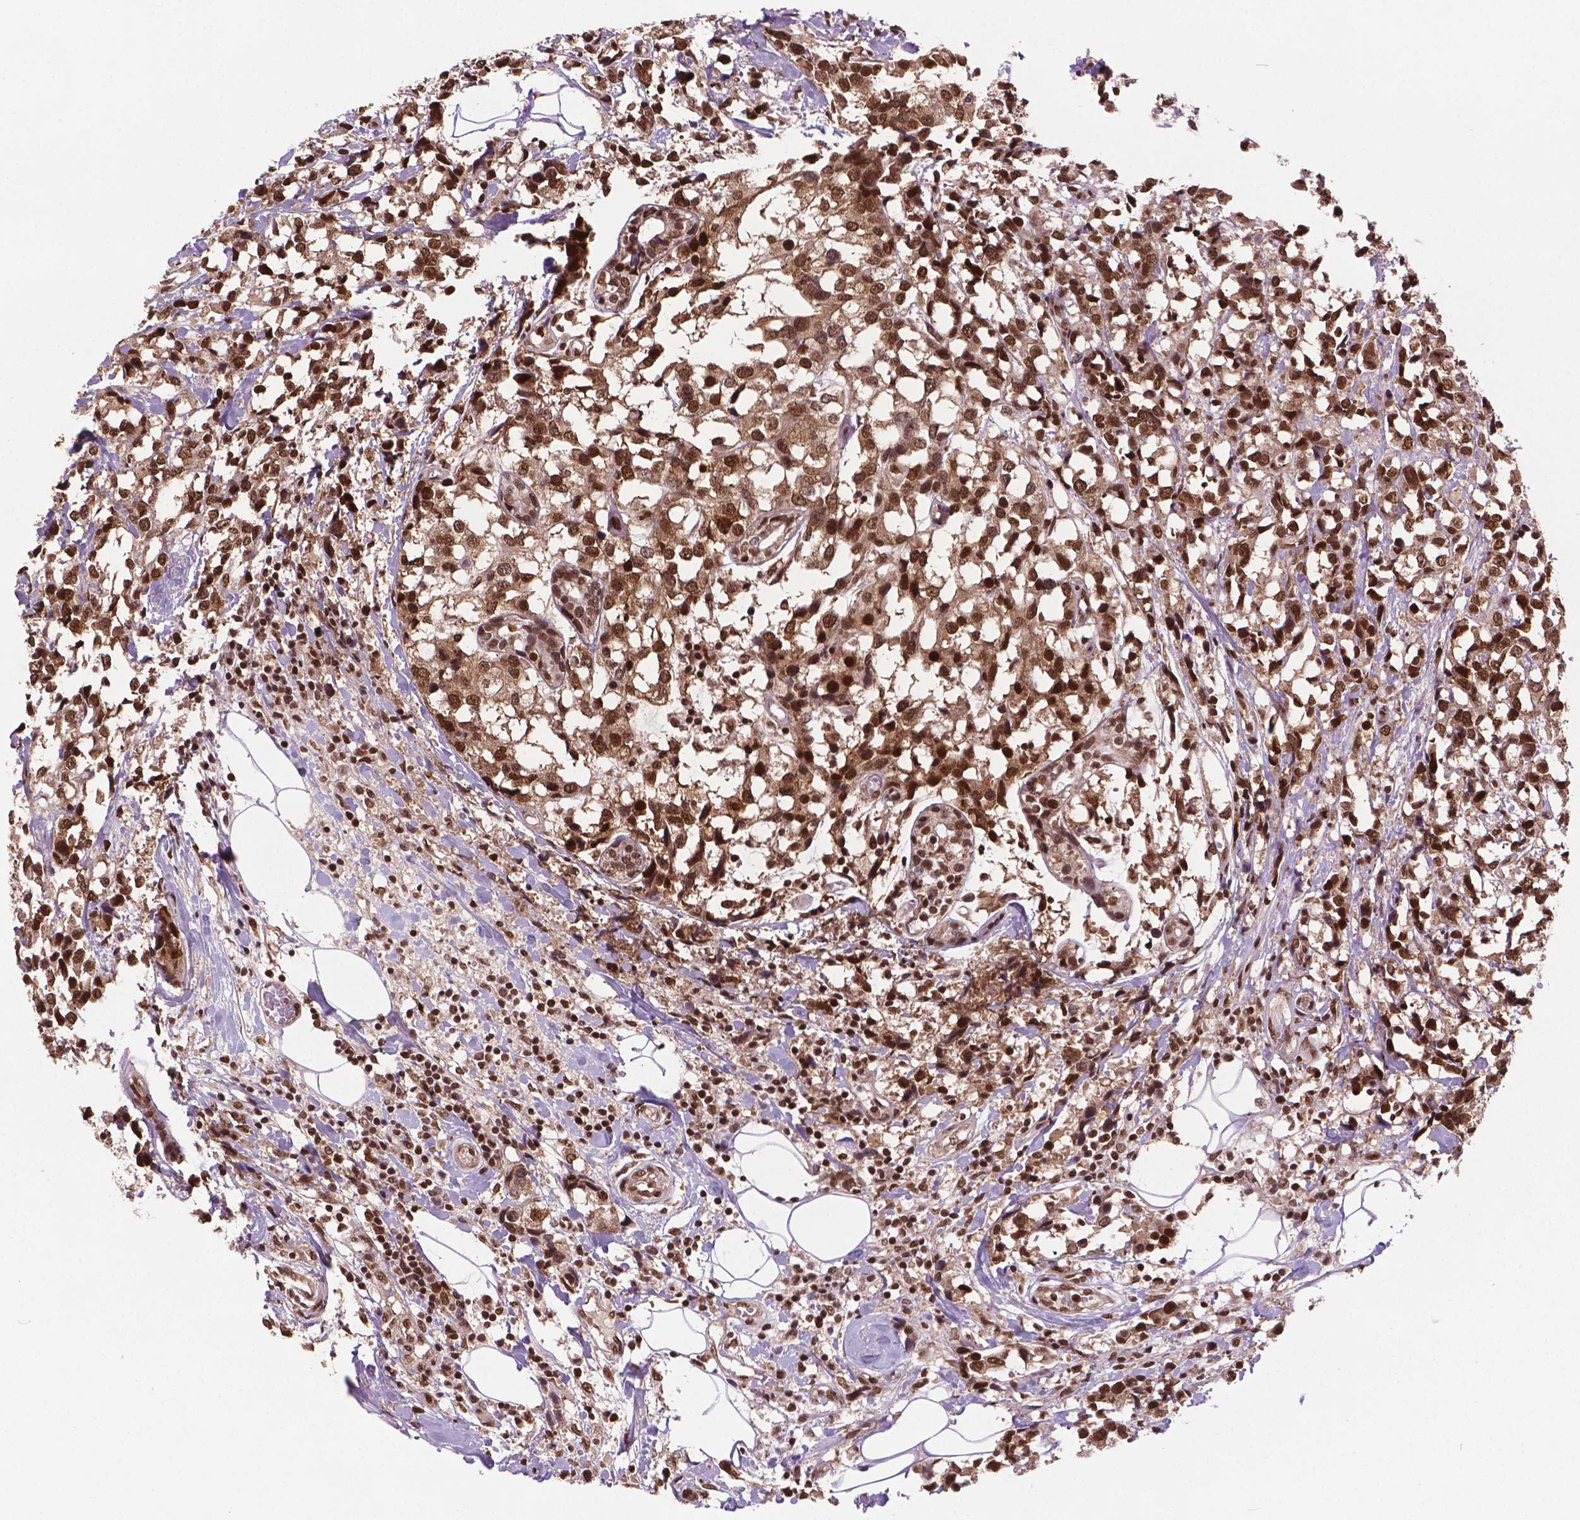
{"staining": {"intensity": "strong", "quantity": ">75%", "location": "nuclear"}, "tissue": "breast cancer", "cell_type": "Tumor cells", "image_type": "cancer", "snomed": [{"axis": "morphology", "description": "Lobular carcinoma"}, {"axis": "topography", "description": "Breast"}], "caption": "Immunohistochemistry histopathology image of neoplastic tissue: human breast cancer (lobular carcinoma) stained using IHC reveals high levels of strong protein expression localized specifically in the nuclear of tumor cells, appearing as a nuclear brown color.", "gene": "SIRT6", "patient": {"sex": "female", "age": 59}}